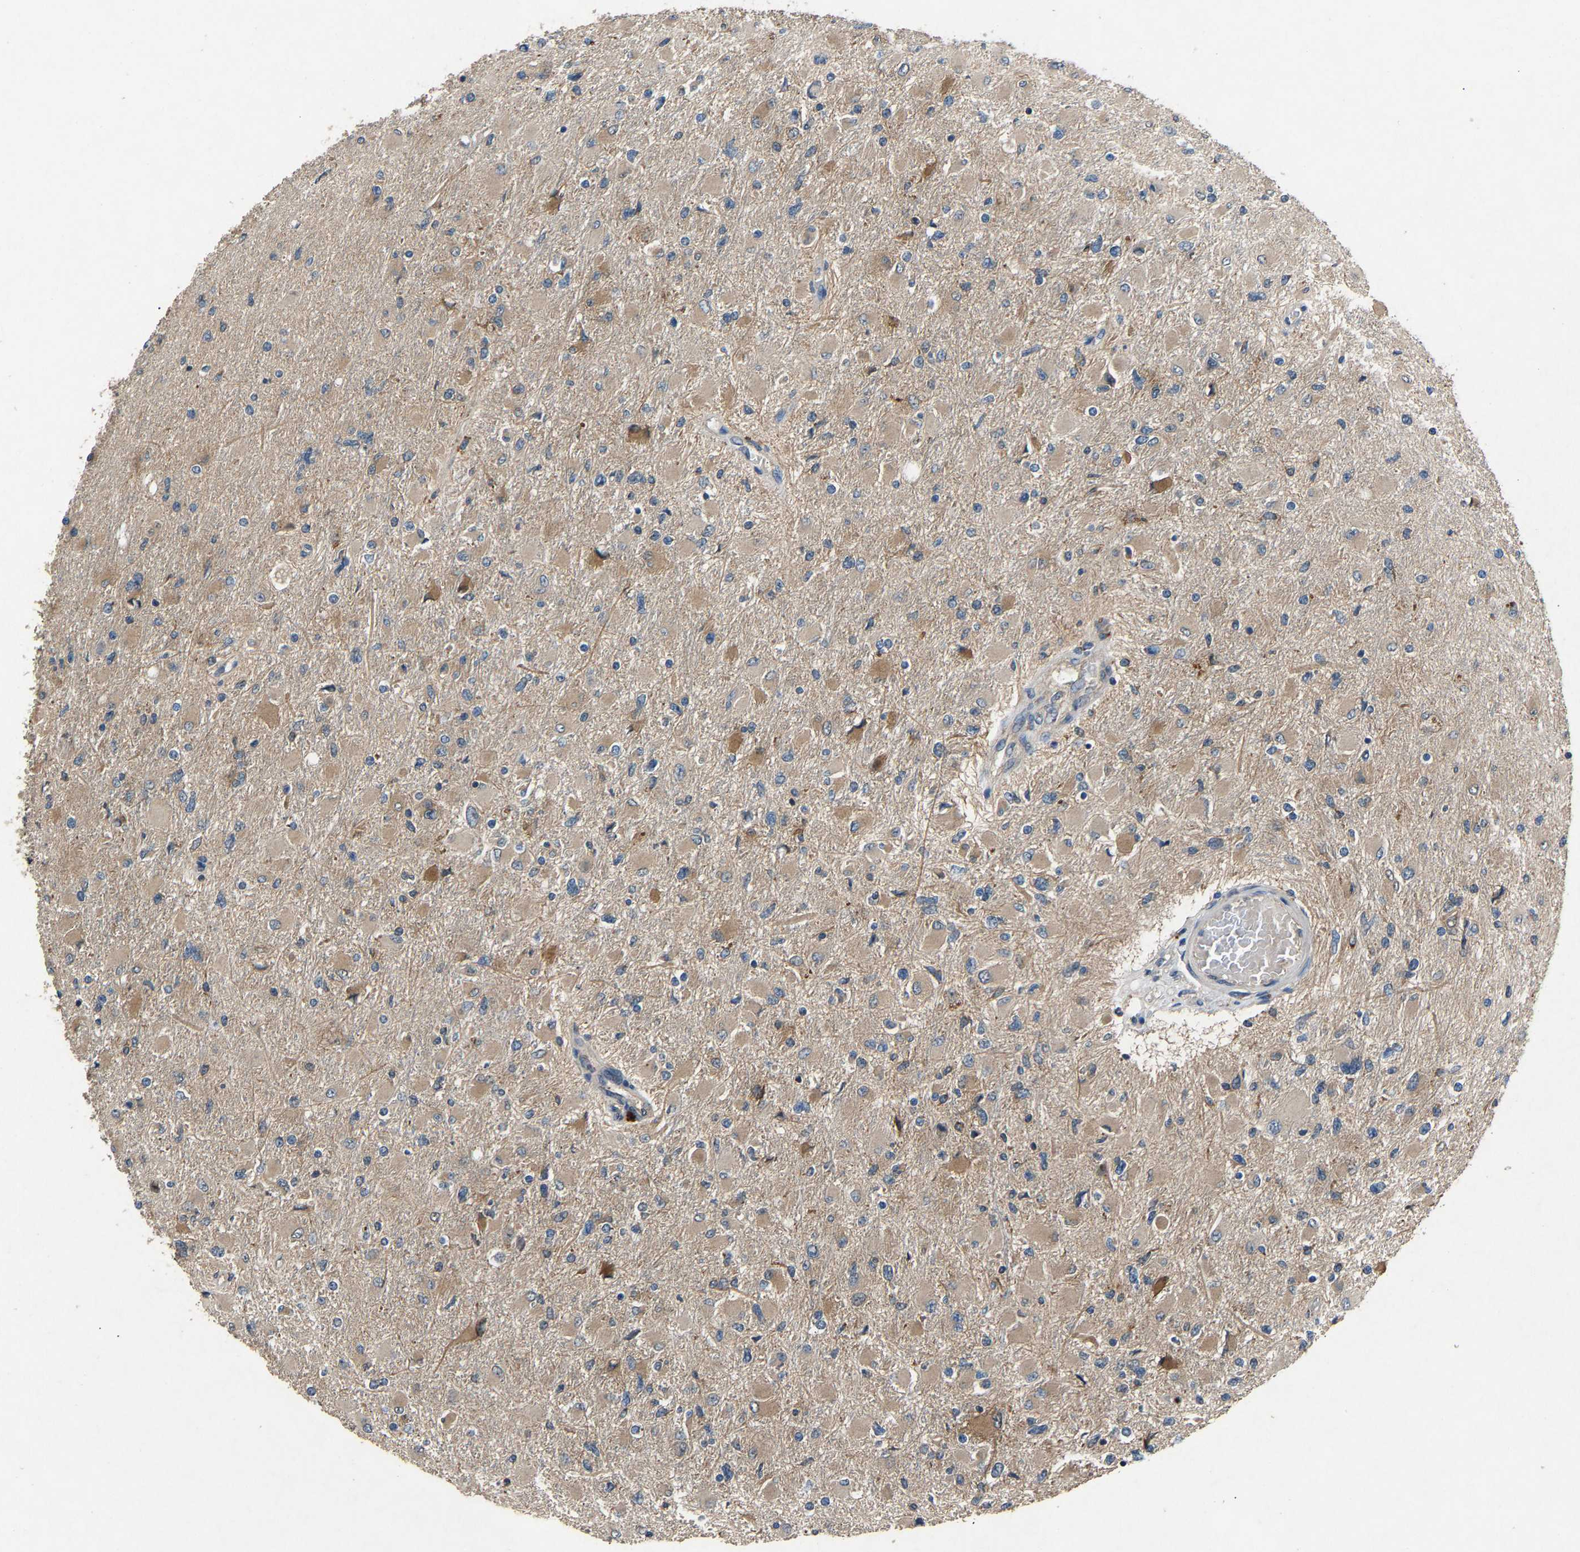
{"staining": {"intensity": "weak", "quantity": "25%-75%", "location": "cytoplasmic/membranous"}, "tissue": "glioma", "cell_type": "Tumor cells", "image_type": "cancer", "snomed": [{"axis": "morphology", "description": "Glioma, malignant, High grade"}, {"axis": "topography", "description": "Cerebral cortex"}], "caption": "An image of glioma stained for a protein shows weak cytoplasmic/membranous brown staining in tumor cells.", "gene": "PPID", "patient": {"sex": "female", "age": 36}}